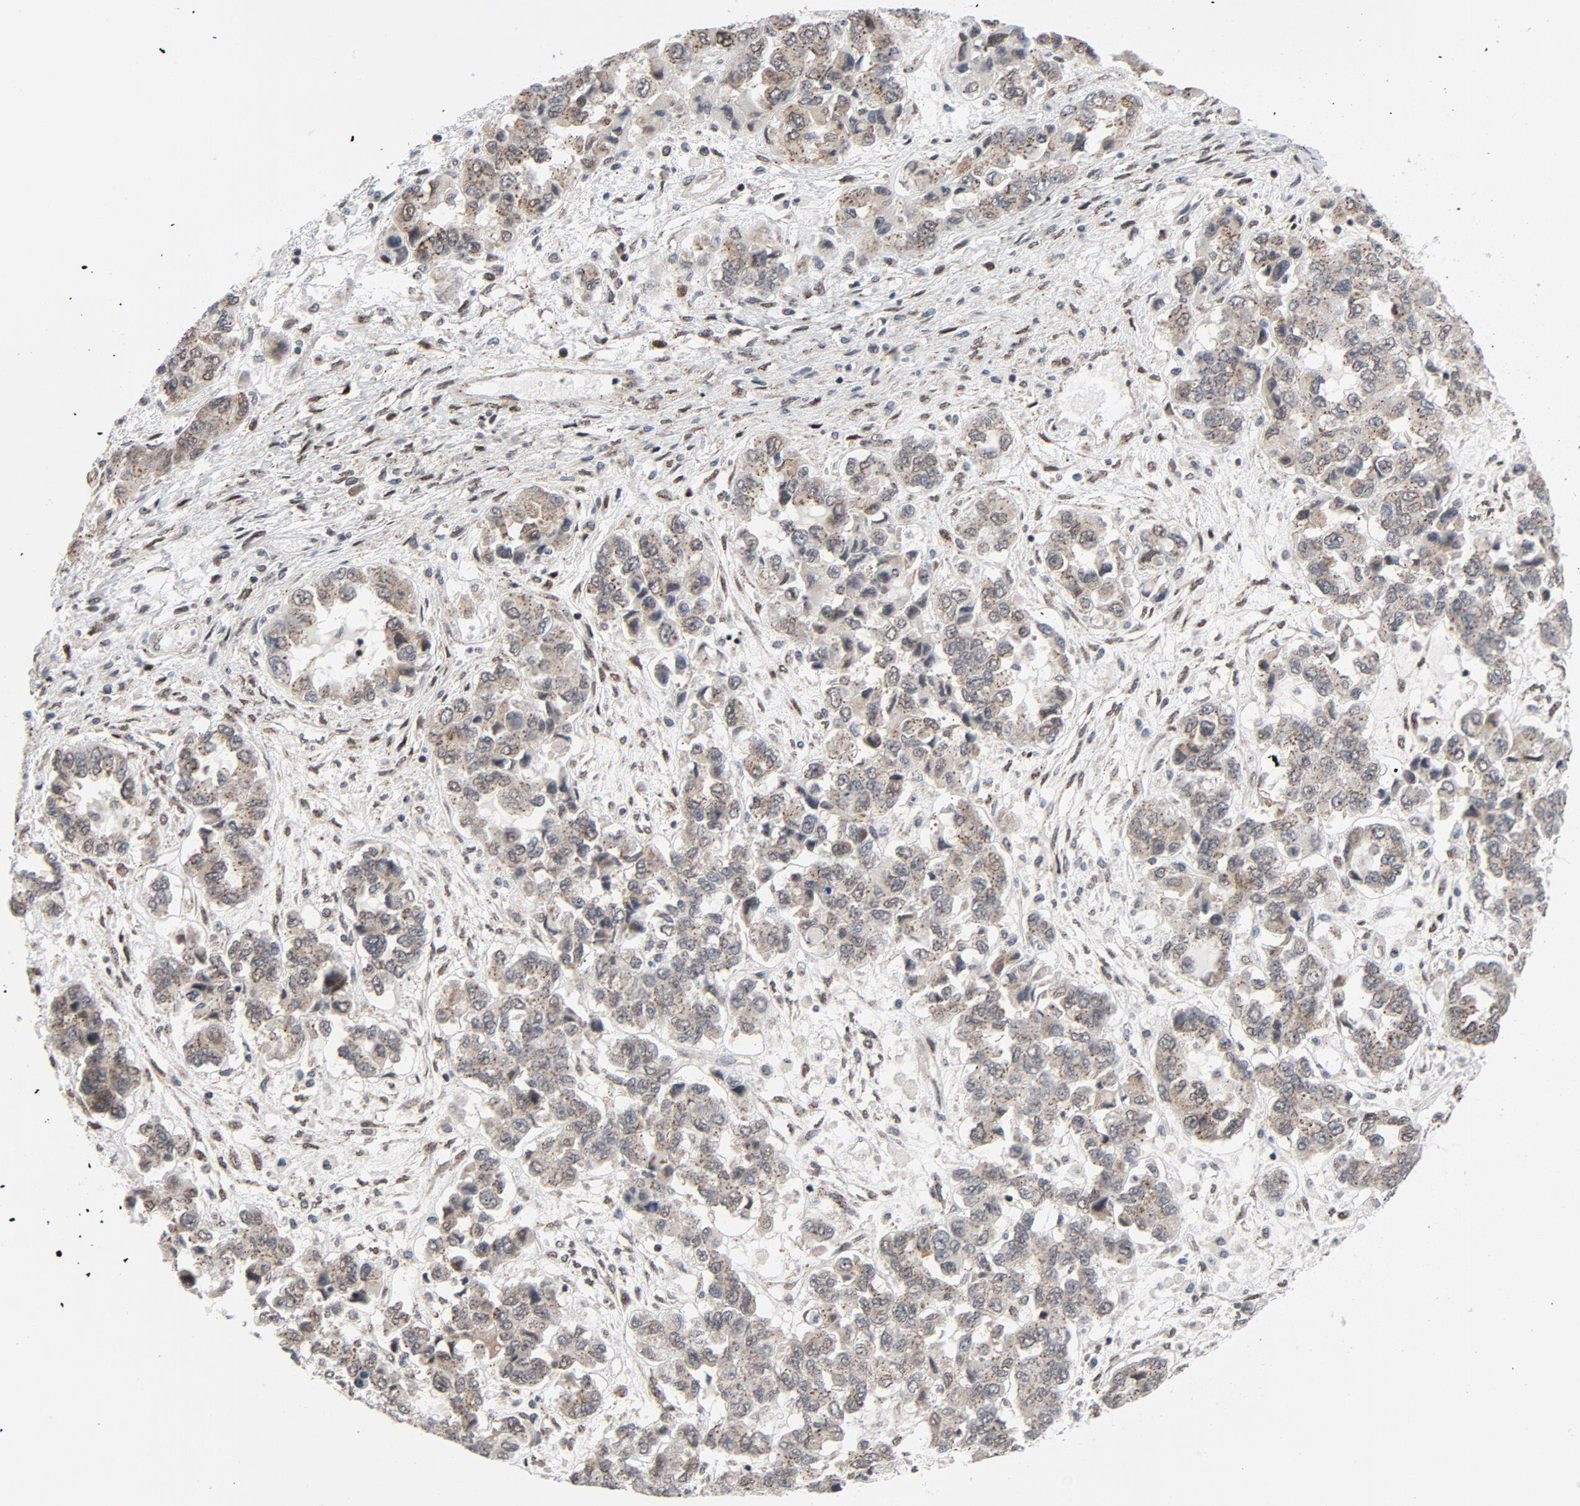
{"staining": {"intensity": "weak", "quantity": "<25%", "location": "cytoplasmic/membranous"}, "tissue": "ovarian cancer", "cell_type": "Tumor cells", "image_type": "cancer", "snomed": [{"axis": "morphology", "description": "Cystadenocarcinoma, serous, NOS"}, {"axis": "topography", "description": "Ovary"}], "caption": "IHC micrograph of human serous cystadenocarcinoma (ovarian) stained for a protein (brown), which exhibits no positivity in tumor cells.", "gene": "RPL12", "patient": {"sex": "female", "age": 84}}